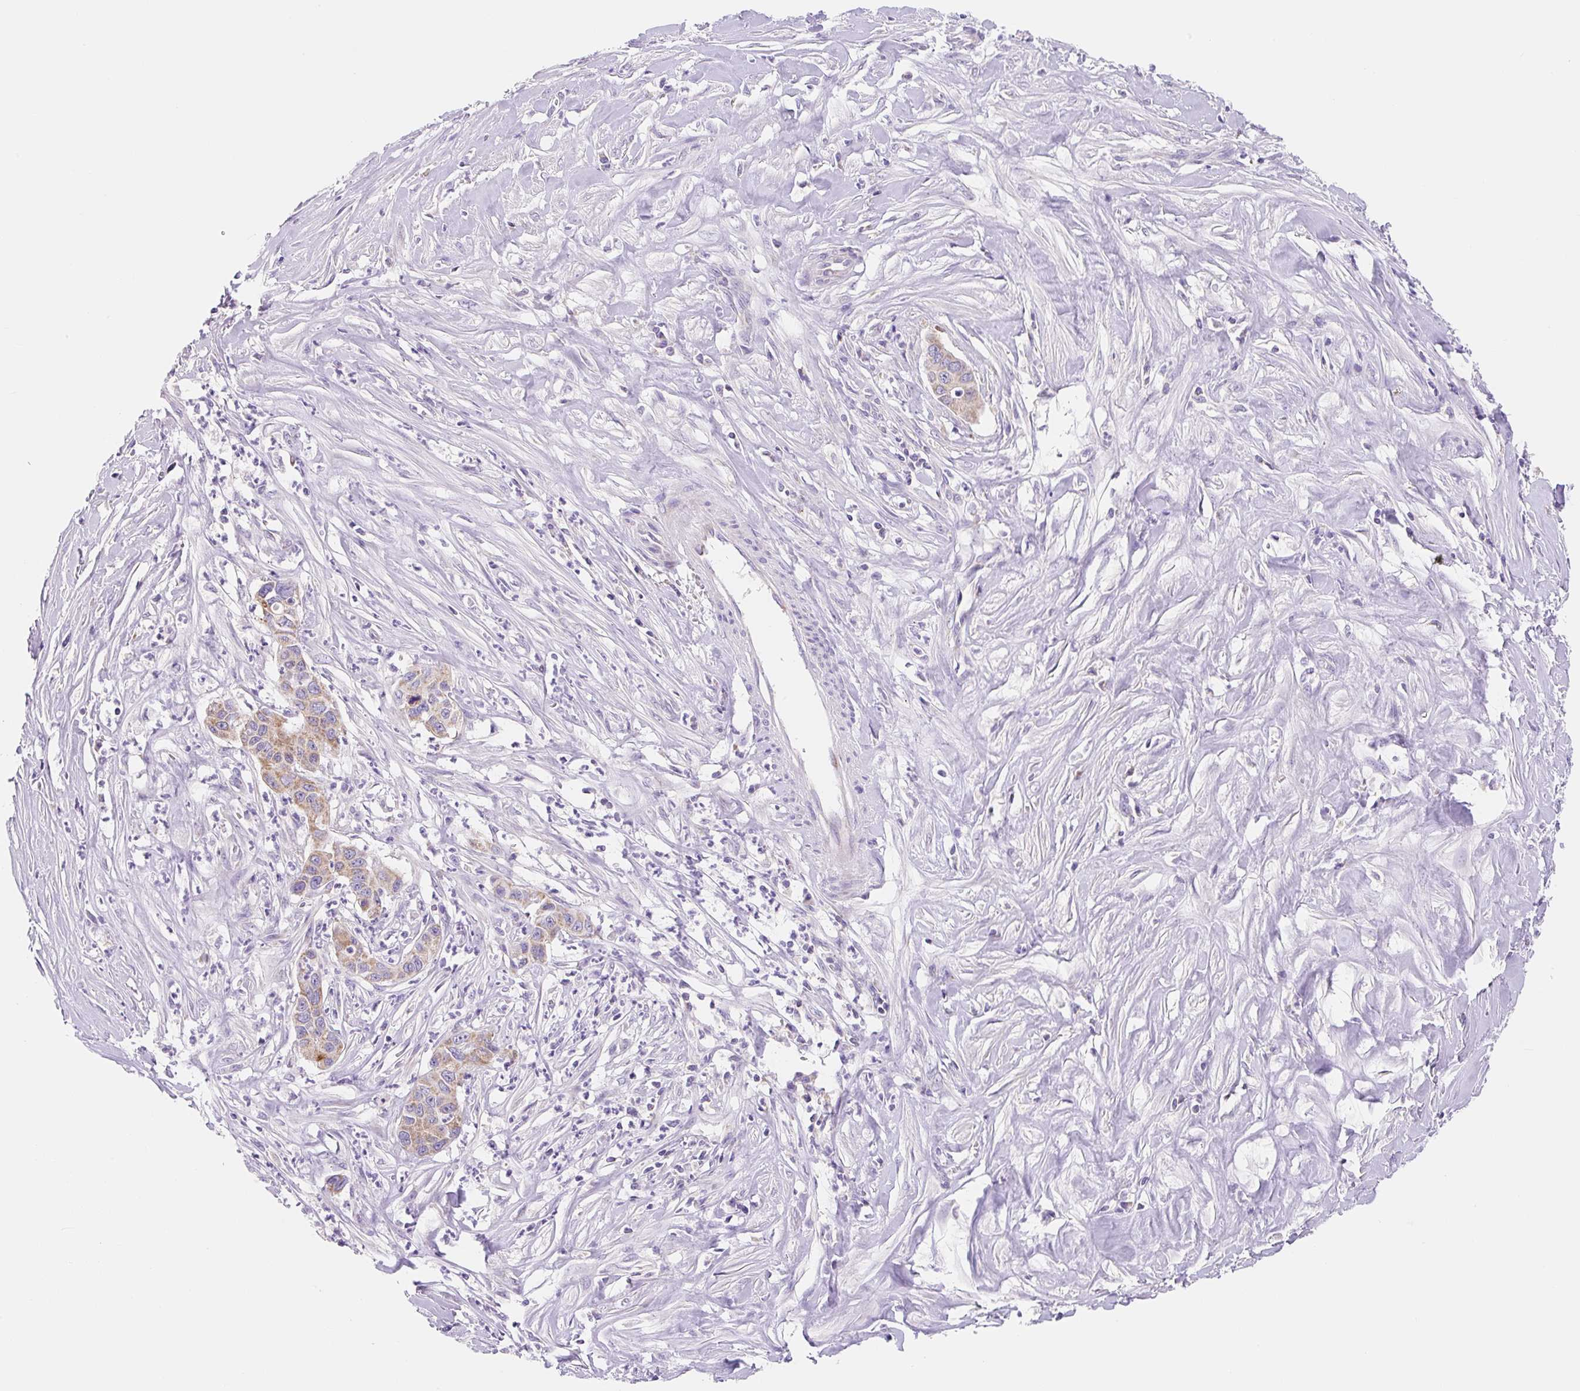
{"staining": {"intensity": "moderate", "quantity": "25%-75%", "location": "cytoplasmic/membranous"}, "tissue": "pancreatic cancer", "cell_type": "Tumor cells", "image_type": "cancer", "snomed": [{"axis": "morphology", "description": "Adenocarcinoma, NOS"}, {"axis": "topography", "description": "Pancreas"}], "caption": "Human pancreatic cancer stained with a brown dye demonstrates moderate cytoplasmic/membranous positive positivity in about 25%-75% of tumor cells.", "gene": "FOCAD", "patient": {"sex": "male", "age": 73}}